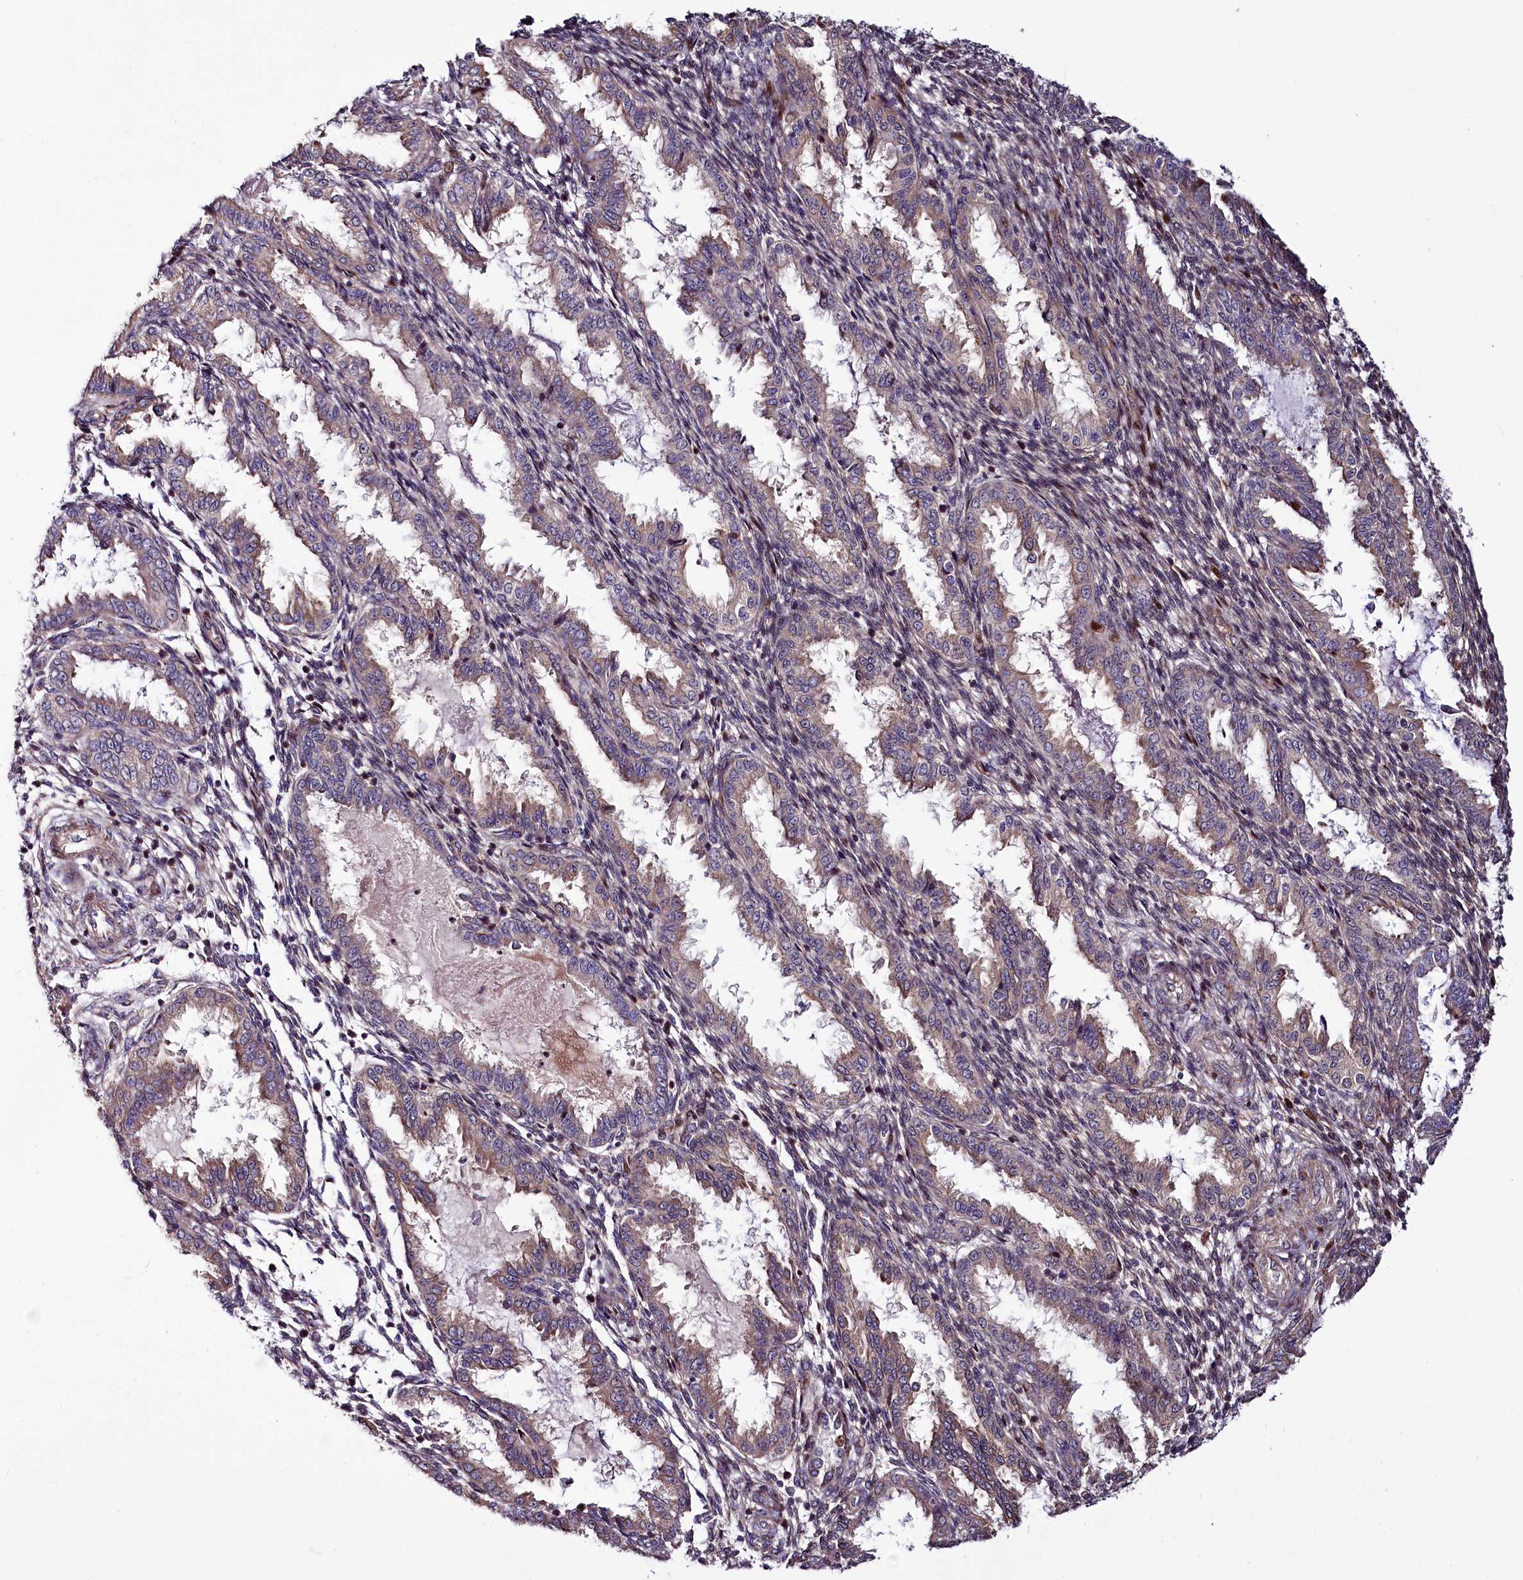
{"staining": {"intensity": "strong", "quantity": "<25%", "location": "nuclear"}, "tissue": "endometrium", "cell_type": "Cells in endometrial stroma", "image_type": "normal", "snomed": [{"axis": "morphology", "description": "Normal tissue, NOS"}, {"axis": "topography", "description": "Endometrium"}], "caption": "IHC of unremarkable endometrium reveals medium levels of strong nuclear staining in about <25% of cells in endometrial stroma. The protein of interest is shown in brown color, while the nuclei are stained blue.", "gene": "PDZRN3", "patient": {"sex": "female", "age": 33}}